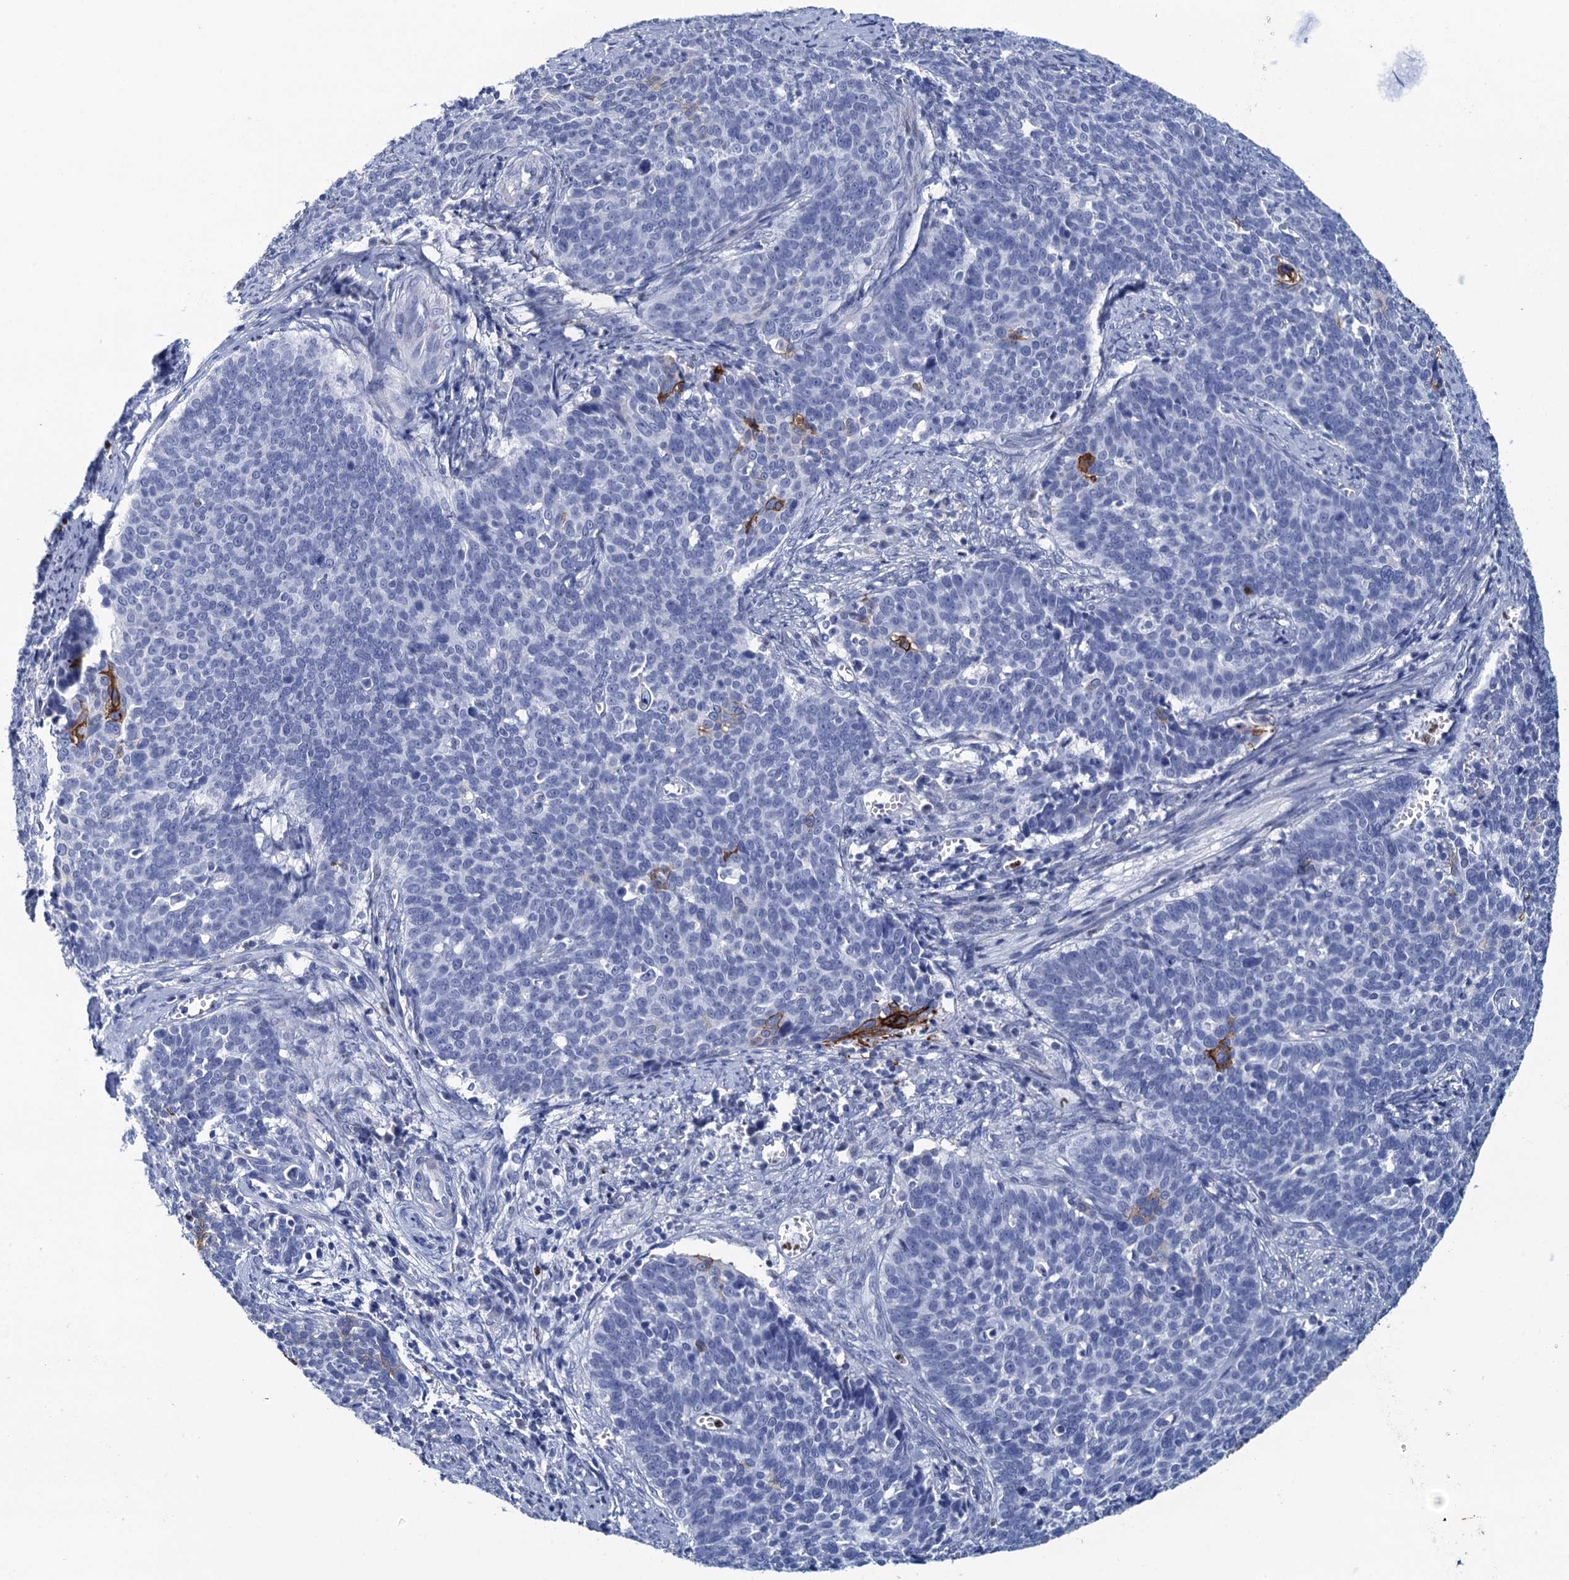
{"staining": {"intensity": "strong", "quantity": "<25%", "location": "cytoplasmic/membranous"}, "tissue": "cervical cancer", "cell_type": "Tumor cells", "image_type": "cancer", "snomed": [{"axis": "morphology", "description": "Squamous cell carcinoma, NOS"}, {"axis": "topography", "description": "Cervix"}], "caption": "Immunohistochemical staining of cervical cancer (squamous cell carcinoma) exhibits strong cytoplasmic/membranous protein positivity in about <25% of tumor cells.", "gene": "RHCG", "patient": {"sex": "female", "age": 39}}